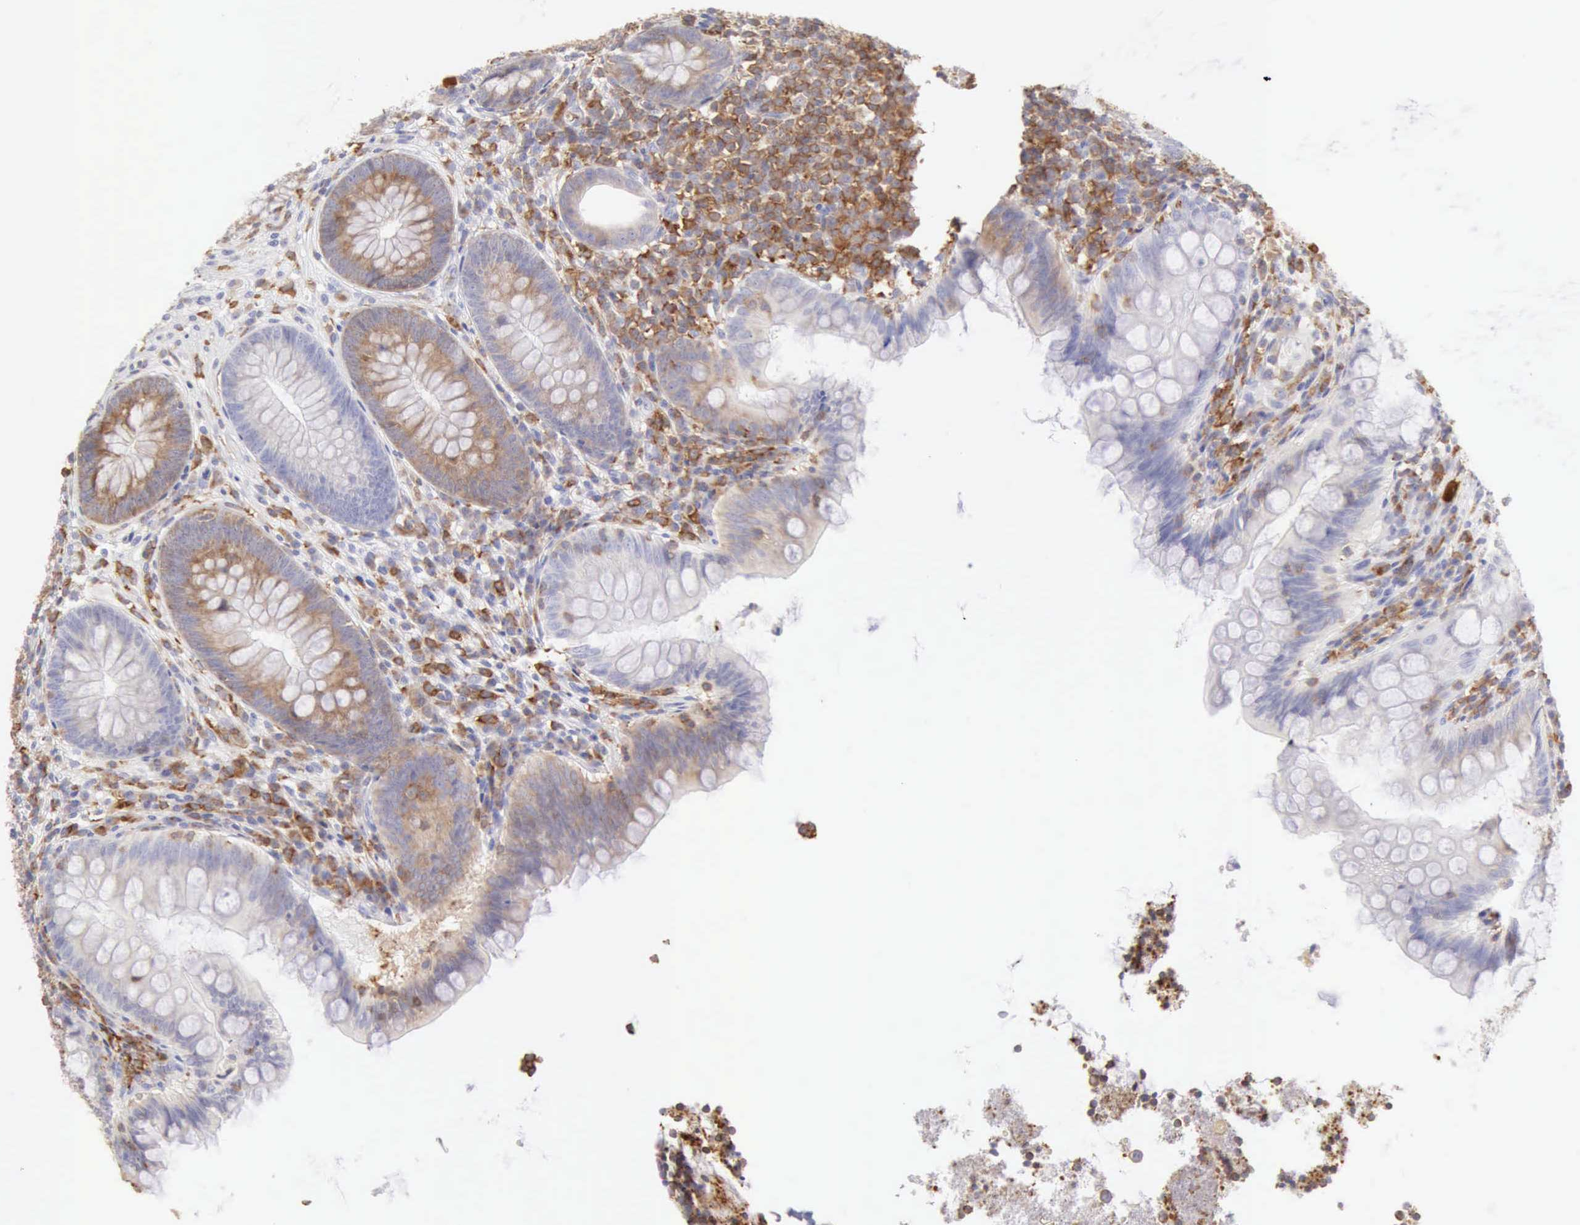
{"staining": {"intensity": "weak", "quantity": "25%-75%", "location": "cytoplasmic/membranous"}, "tissue": "appendix", "cell_type": "Glandular cells", "image_type": "normal", "snomed": [{"axis": "morphology", "description": "Normal tissue, NOS"}, {"axis": "topography", "description": "Appendix"}], "caption": "Immunohistochemical staining of normal appendix displays 25%-75% levels of weak cytoplasmic/membranous protein staining in about 25%-75% of glandular cells. The protein is shown in brown color, while the nuclei are stained blue.", "gene": "ARHGAP4", "patient": {"sex": "female", "age": 66}}